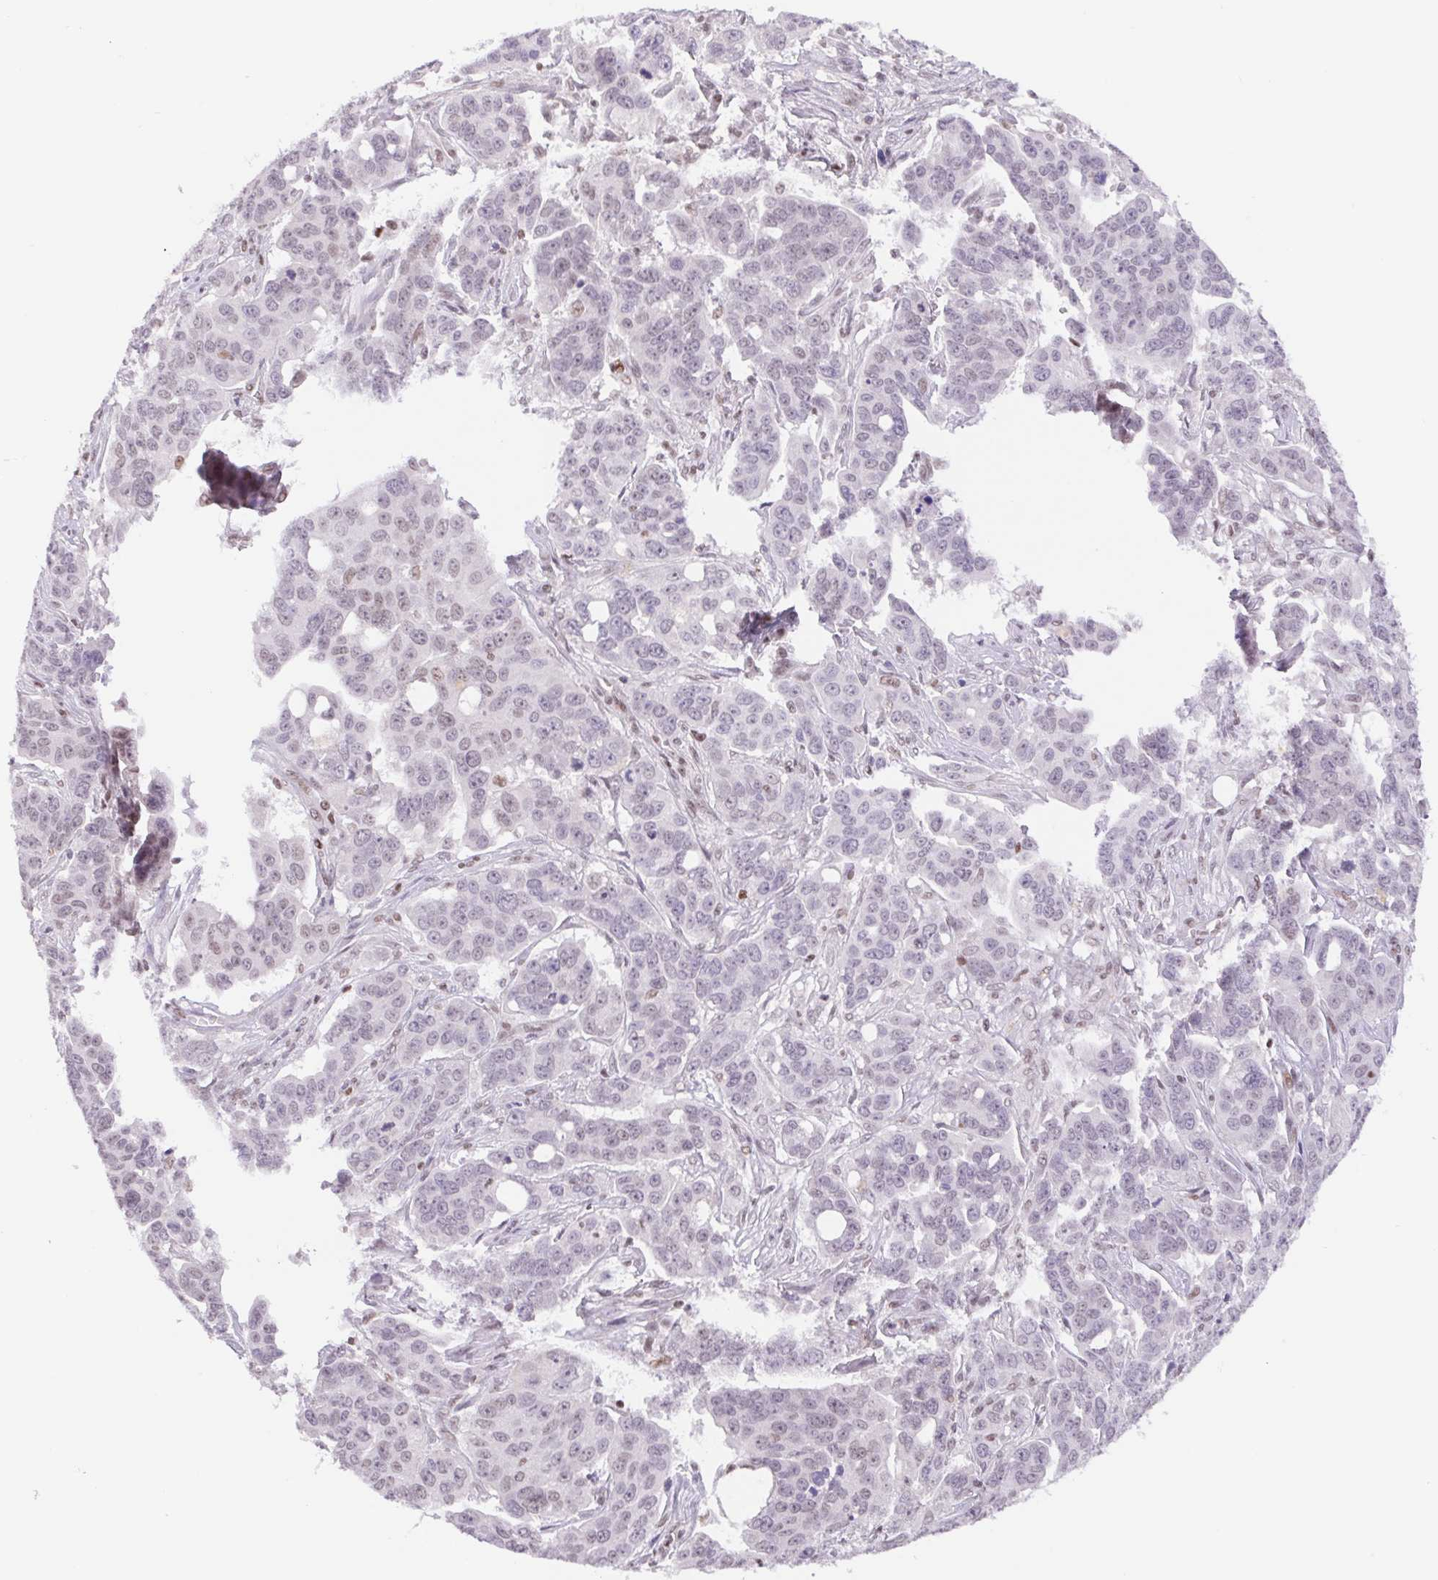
{"staining": {"intensity": "weak", "quantity": "<25%", "location": "nuclear"}, "tissue": "ovarian cancer", "cell_type": "Tumor cells", "image_type": "cancer", "snomed": [{"axis": "morphology", "description": "Carcinoma, endometroid"}, {"axis": "topography", "description": "Ovary"}], "caption": "IHC of human ovarian cancer (endometroid carcinoma) displays no expression in tumor cells. (Stains: DAB (3,3'-diaminobenzidine) immunohistochemistry with hematoxylin counter stain, Microscopy: brightfield microscopy at high magnification).", "gene": "TRERF1", "patient": {"sex": "female", "age": 78}}